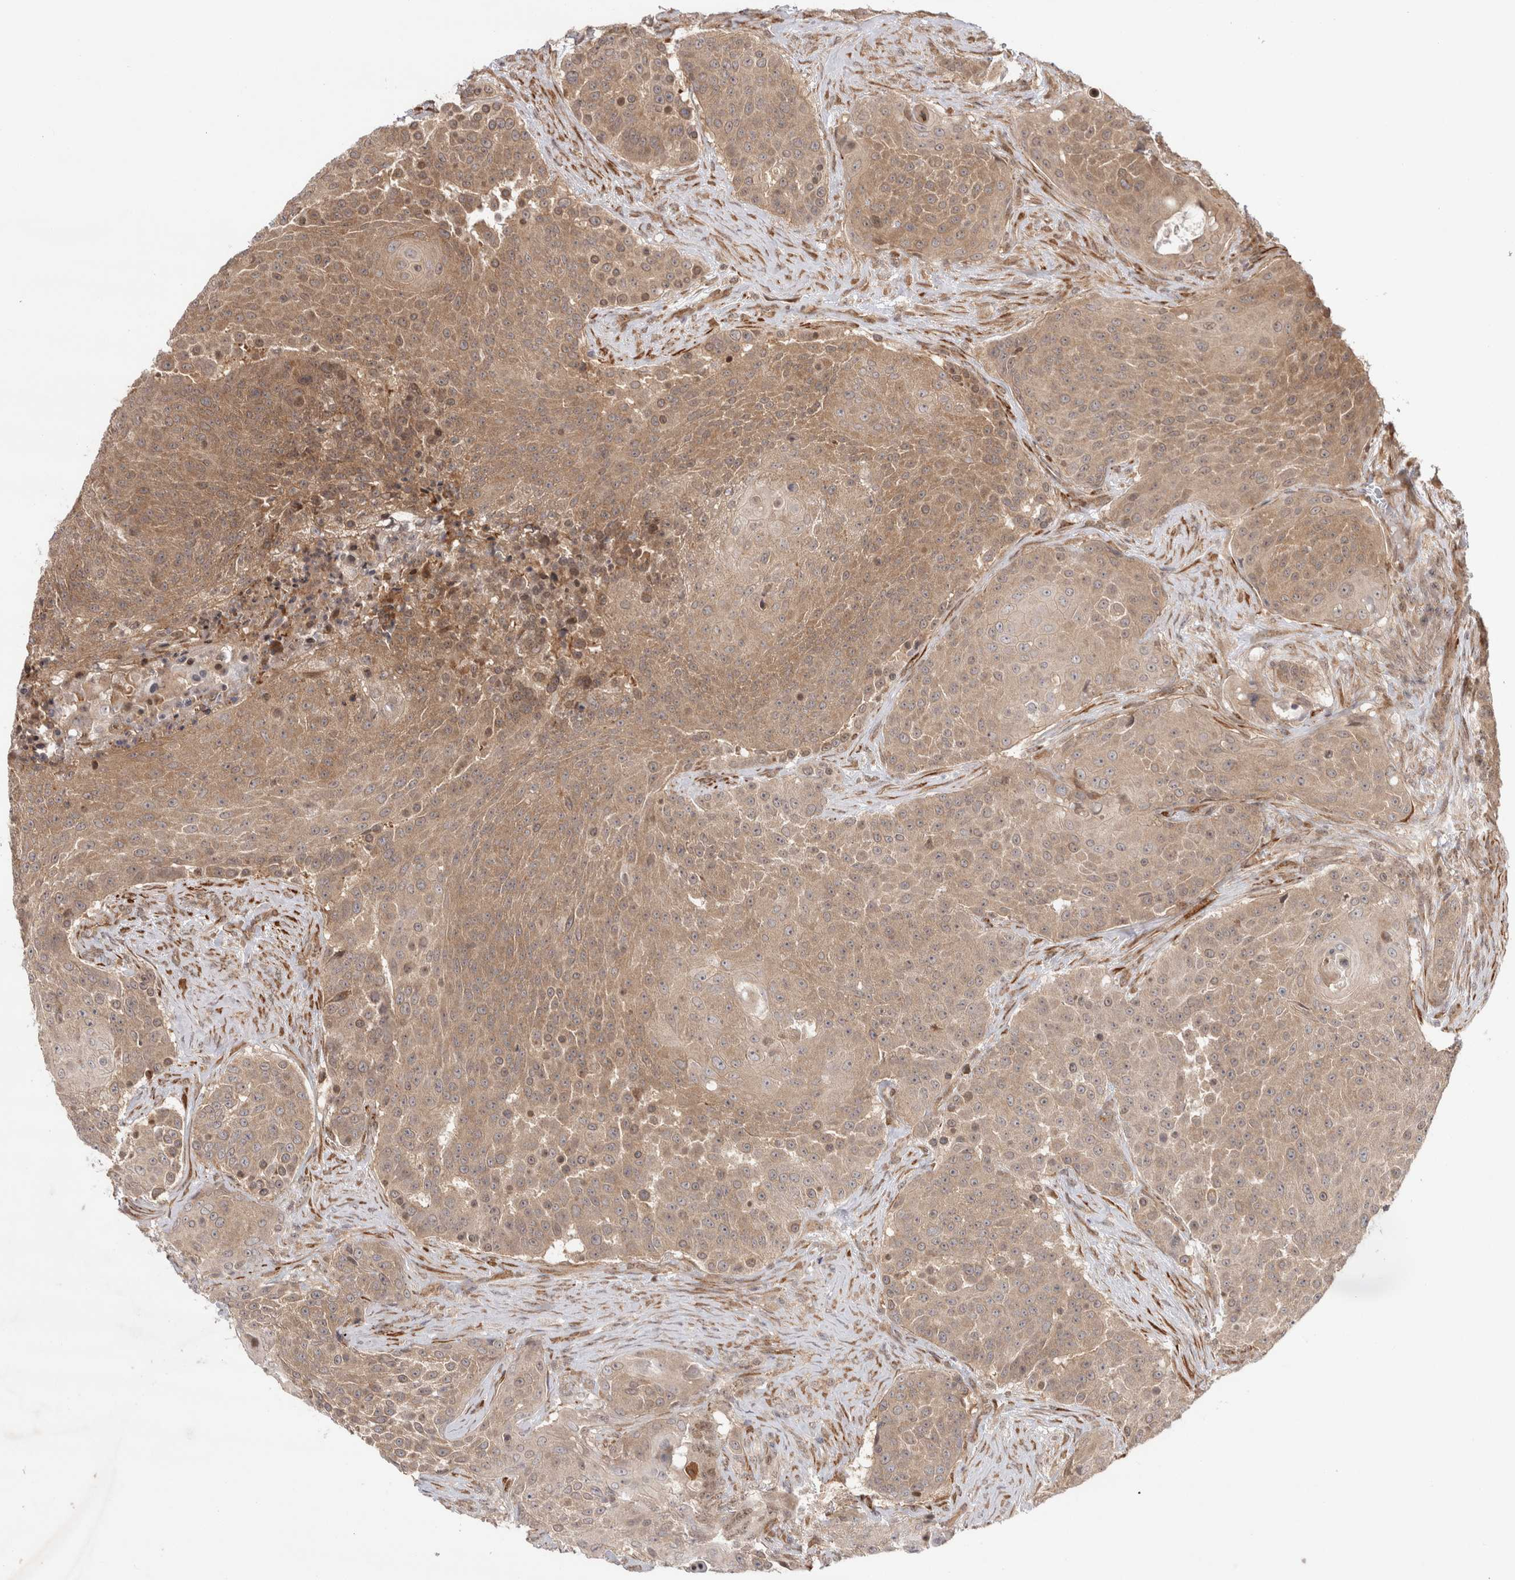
{"staining": {"intensity": "moderate", "quantity": ">75%", "location": "cytoplasmic/membranous"}, "tissue": "urothelial cancer", "cell_type": "Tumor cells", "image_type": "cancer", "snomed": [{"axis": "morphology", "description": "Urothelial carcinoma, High grade"}, {"axis": "topography", "description": "Urinary bladder"}], "caption": "Urothelial cancer was stained to show a protein in brown. There is medium levels of moderate cytoplasmic/membranous positivity in about >75% of tumor cells.", "gene": "ZNF318", "patient": {"sex": "female", "age": 63}}